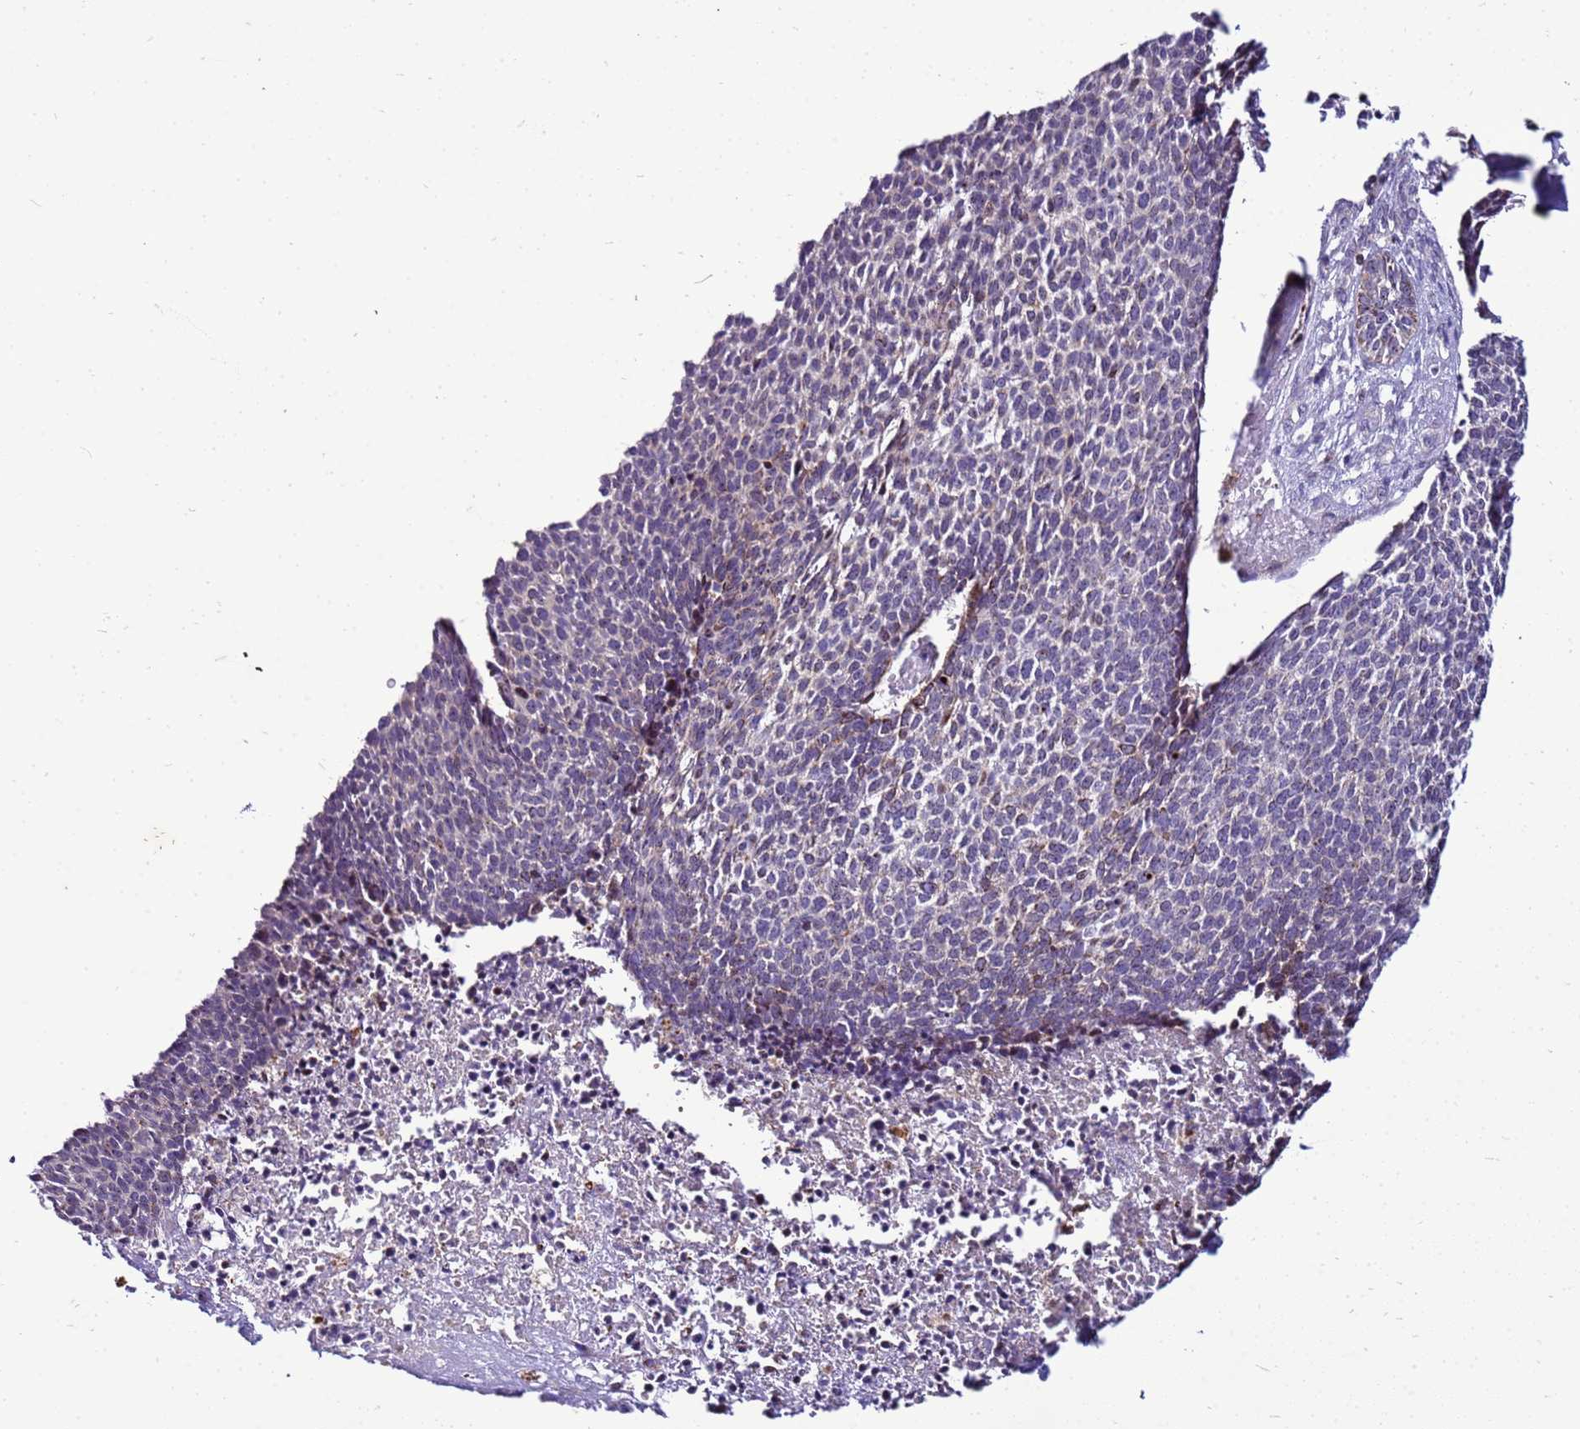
{"staining": {"intensity": "negative", "quantity": "none", "location": "none"}, "tissue": "skin cancer", "cell_type": "Tumor cells", "image_type": "cancer", "snomed": [{"axis": "morphology", "description": "Basal cell carcinoma"}, {"axis": "topography", "description": "Skin"}], "caption": "High power microscopy image of an IHC photomicrograph of skin cancer, revealing no significant expression in tumor cells.", "gene": "VPS4B", "patient": {"sex": "female", "age": 84}}